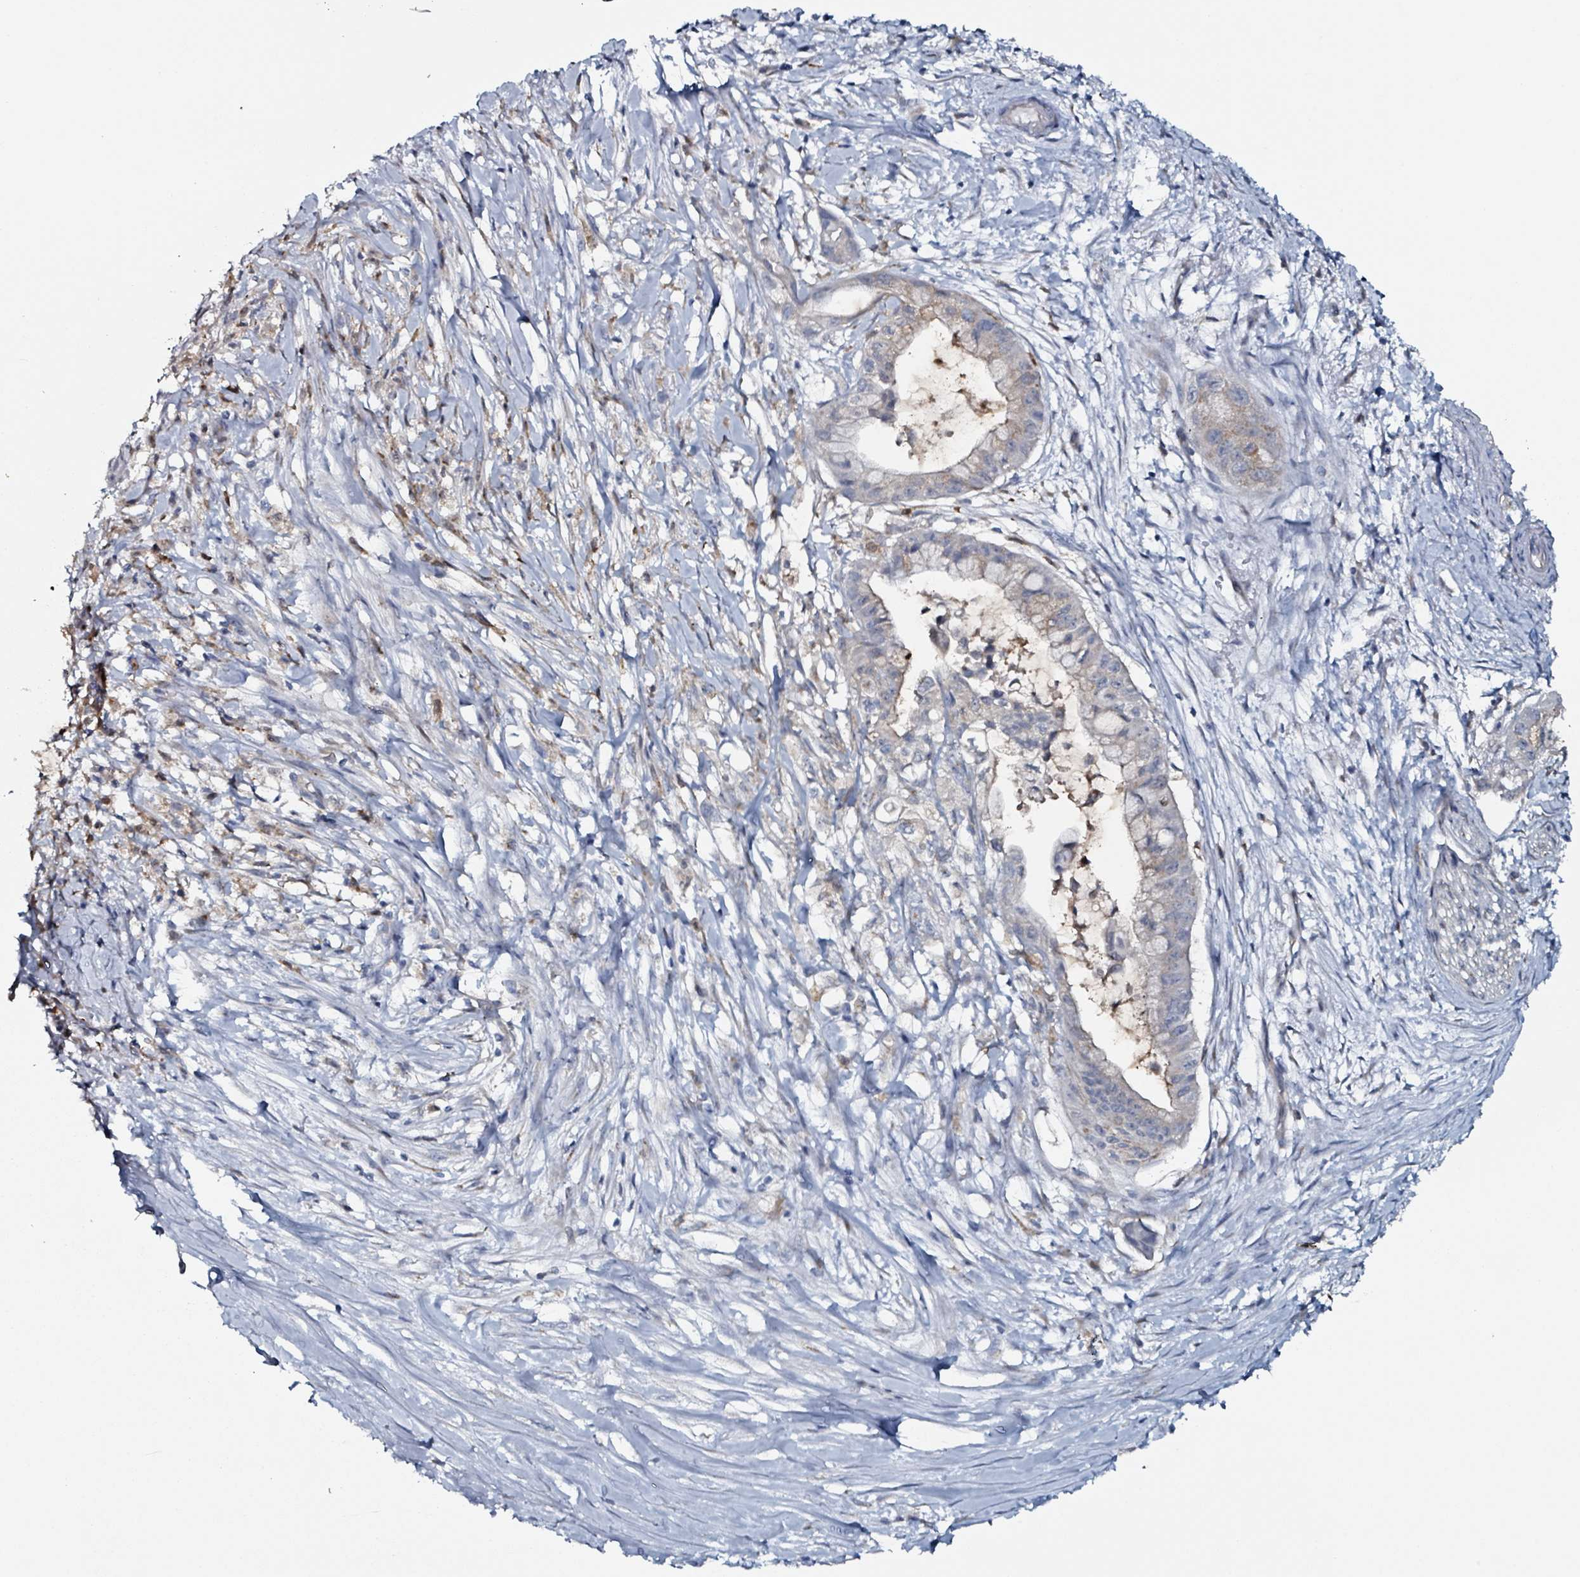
{"staining": {"intensity": "negative", "quantity": "none", "location": "none"}, "tissue": "pancreatic cancer", "cell_type": "Tumor cells", "image_type": "cancer", "snomed": [{"axis": "morphology", "description": "Adenocarcinoma, NOS"}, {"axis": "topography", "description": "Pancreas"}], "caption": "This is an immunohistochemistry photomicrograph of pancreatic adenocarcinoma. There is no expression in tumor cells.", "gene": "B3GAT3", "patient": {"sex": "male", "age": 48}}